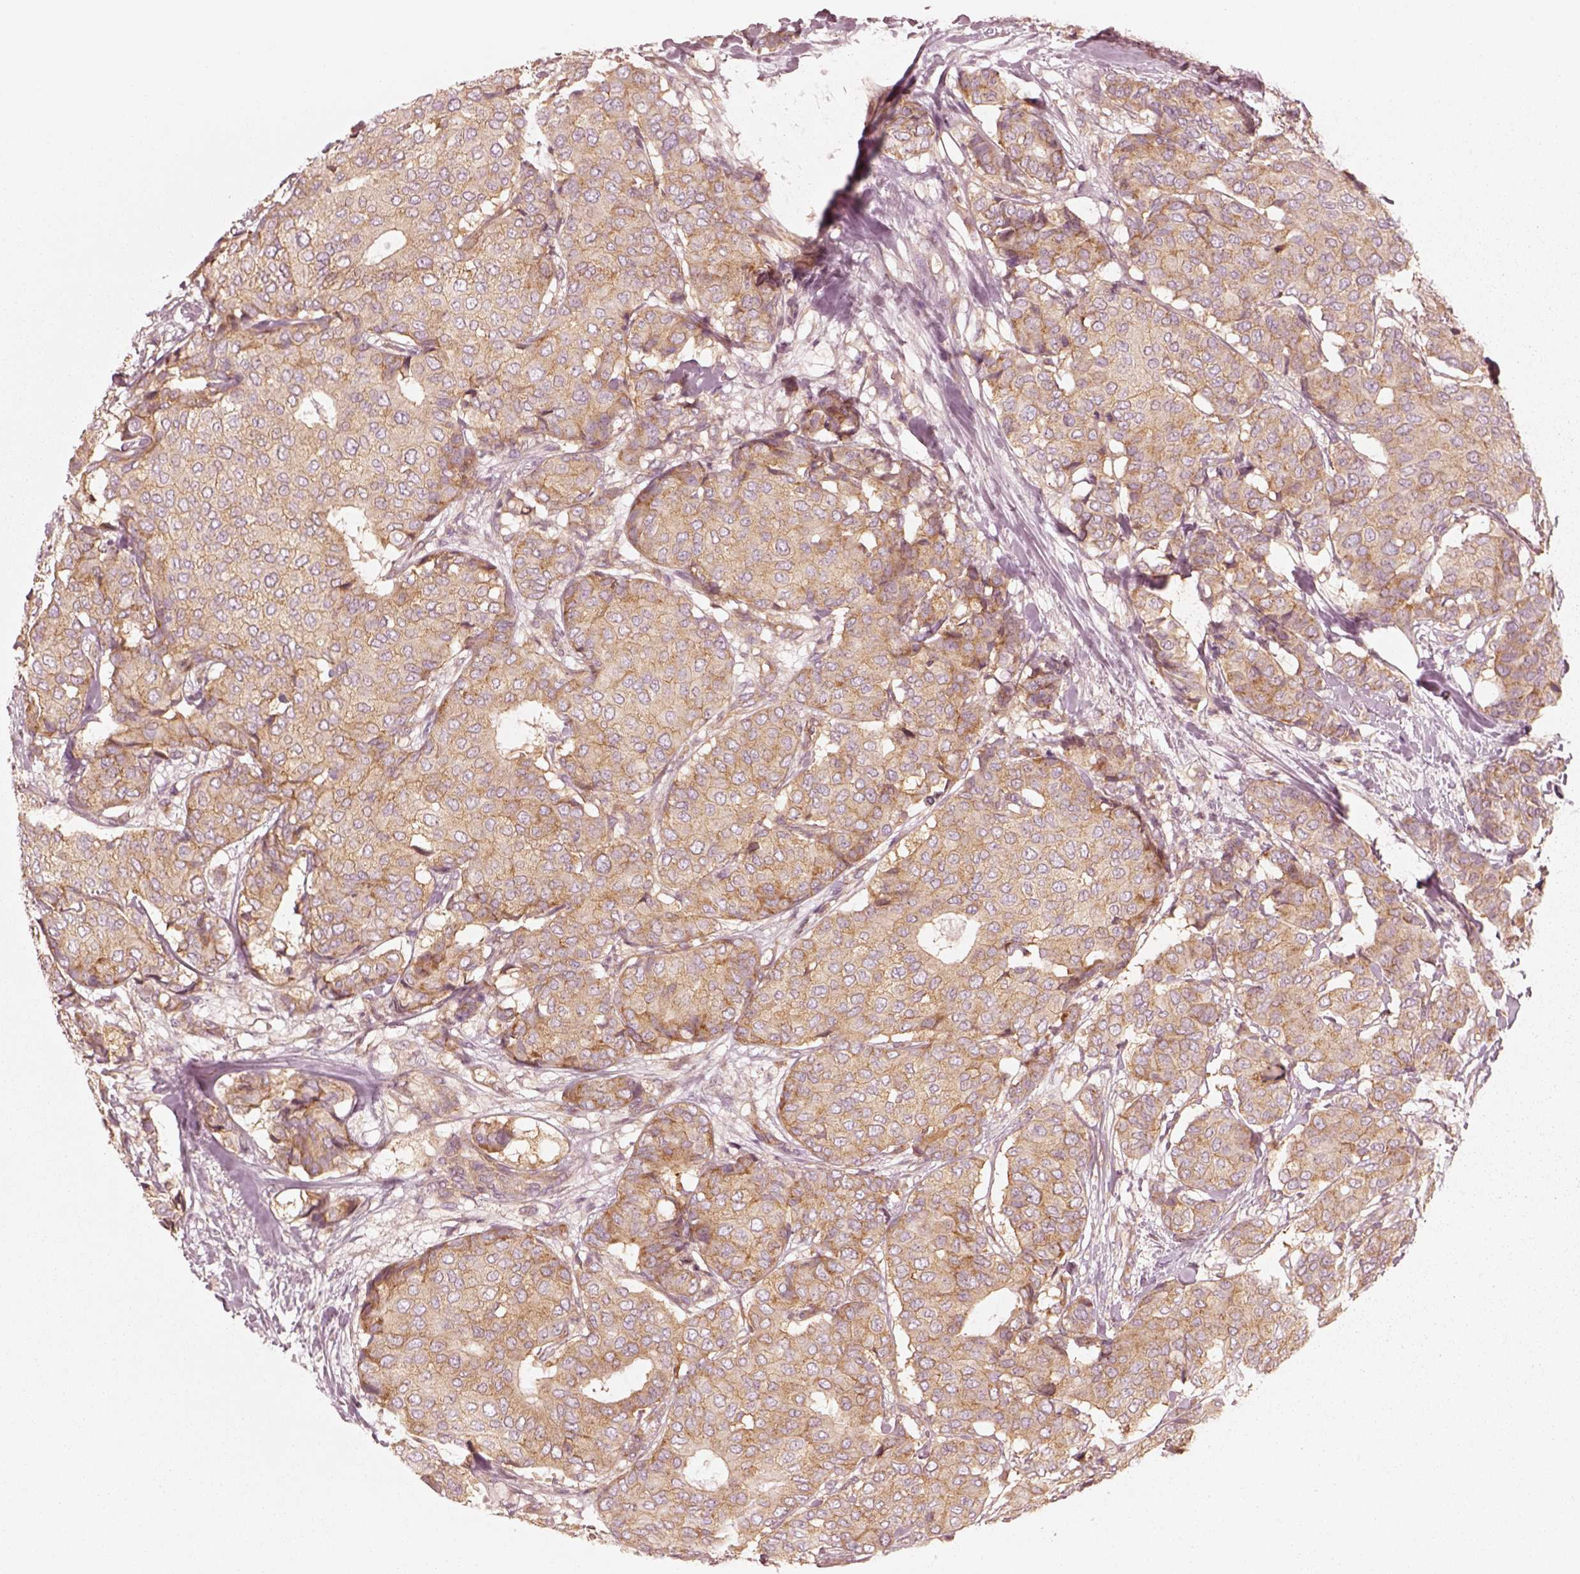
{"staining": {"intensity": "moderate", "quantity": ">75%", "location": "cytoplasmic/membranous"}, "tissue": "breast cancer", "cell_type": "Tumor cells", "image_type": "cancer", "snomed": [{"axis": "morphology", "description": "Duct carcinoma"}, {"axis": "topography", "description": "Breast"}], "caption": "A photomicrograph showing moderate cytoplasmic/membranous expression in about >75% of tumor cells in breast infiltrating ductal carcinoma, as visualized by brown immunohistochemical staining.", "gene": "CNOT2", "patient": {"sex": "female", "age": 75}}